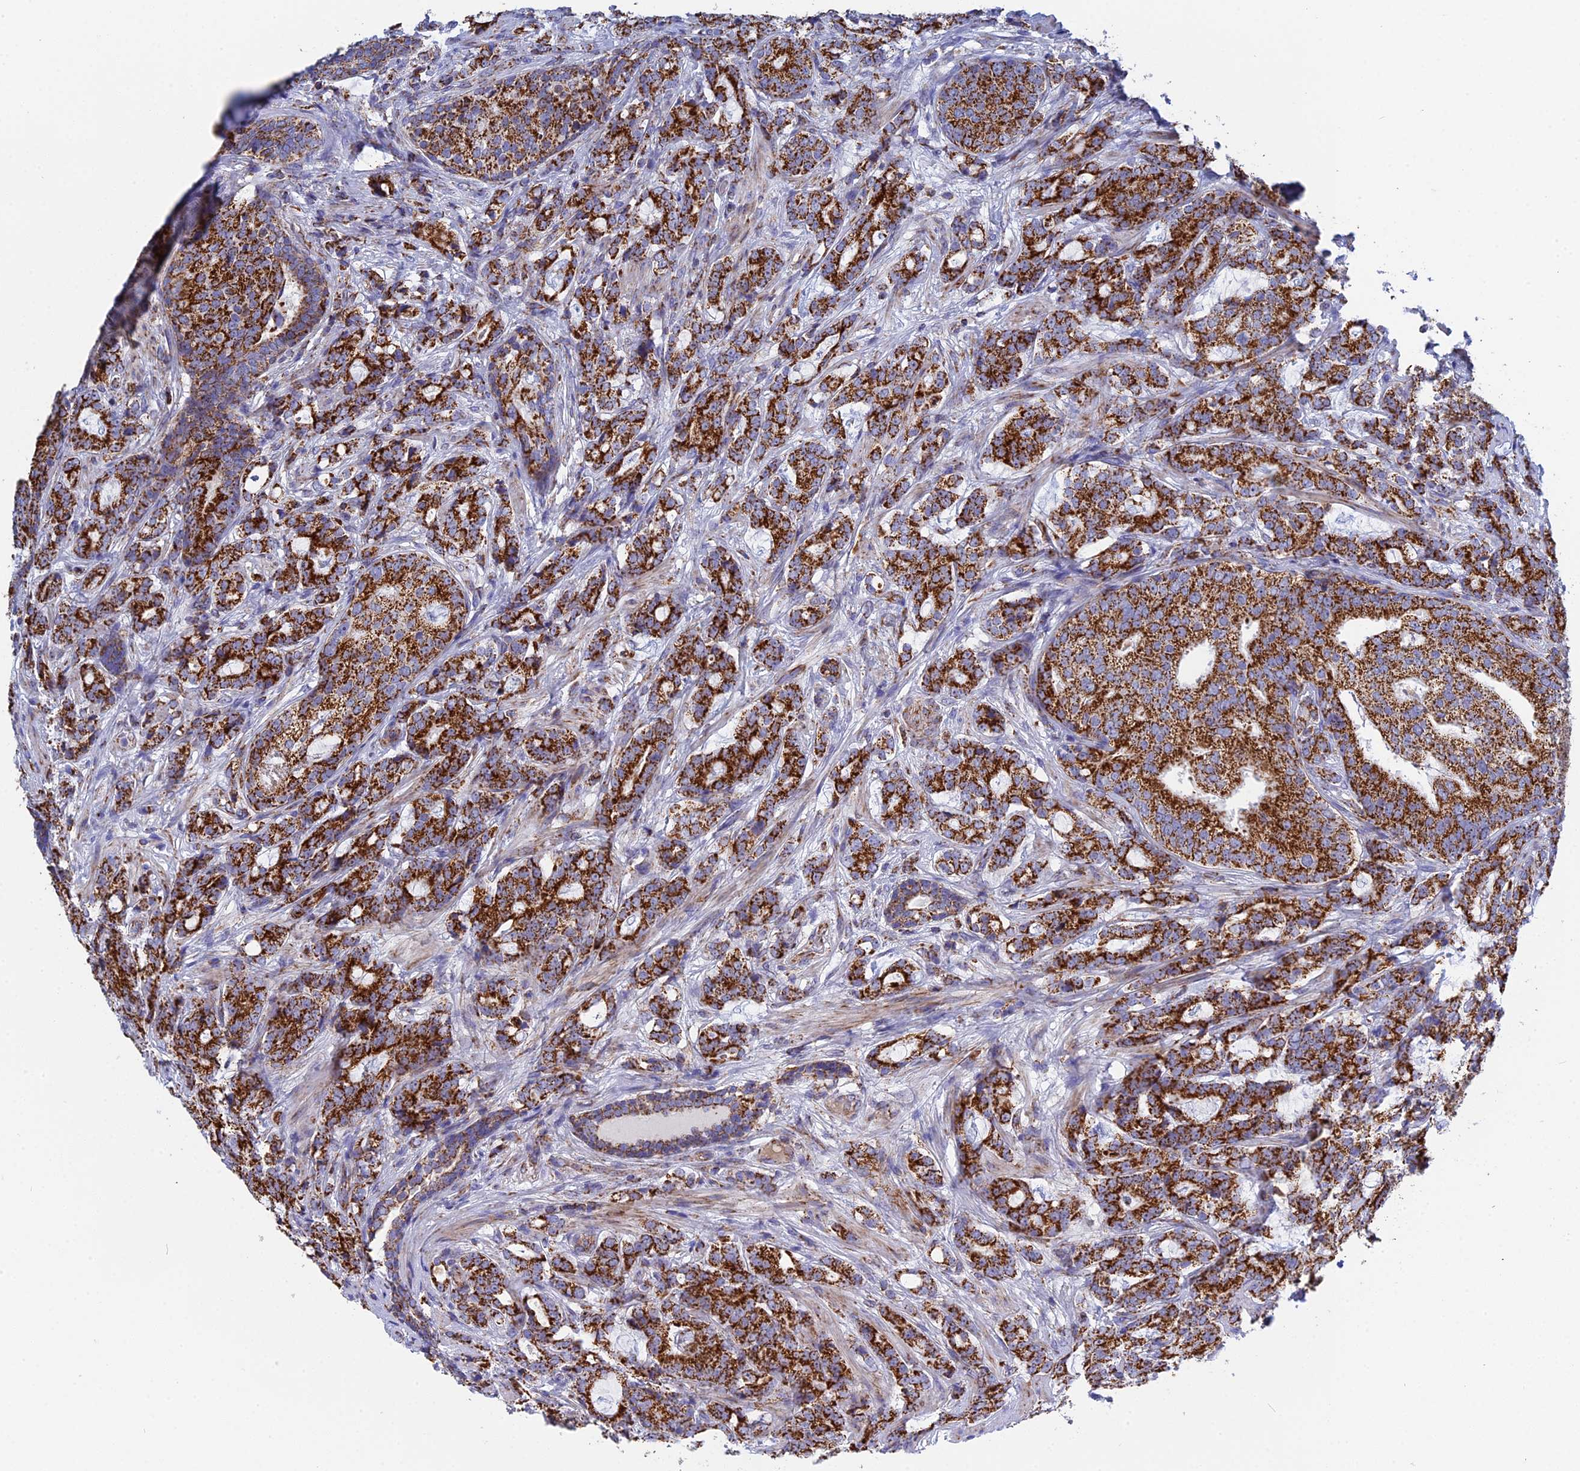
{"staining": {"intensity": "strong", "quantity": ">75%", "location": "cytoplasmic/membranous"}, "tissue": "prostate cancer", "cell_type": "Tumor cells", "image_type": "cancer", "snomed": [{"axis": "morphology", "description": "Adenocarcinoma, High grade"}, {"axis": "topography", "description": "Prostate"}], "caption": "Human prostate cancer (high-grade adenocarcinoma) stained with a protein marker displays strong staining in tumor cells.", "gene": "NDUFA5", "patient": {"sex": "male", "age": 67}}